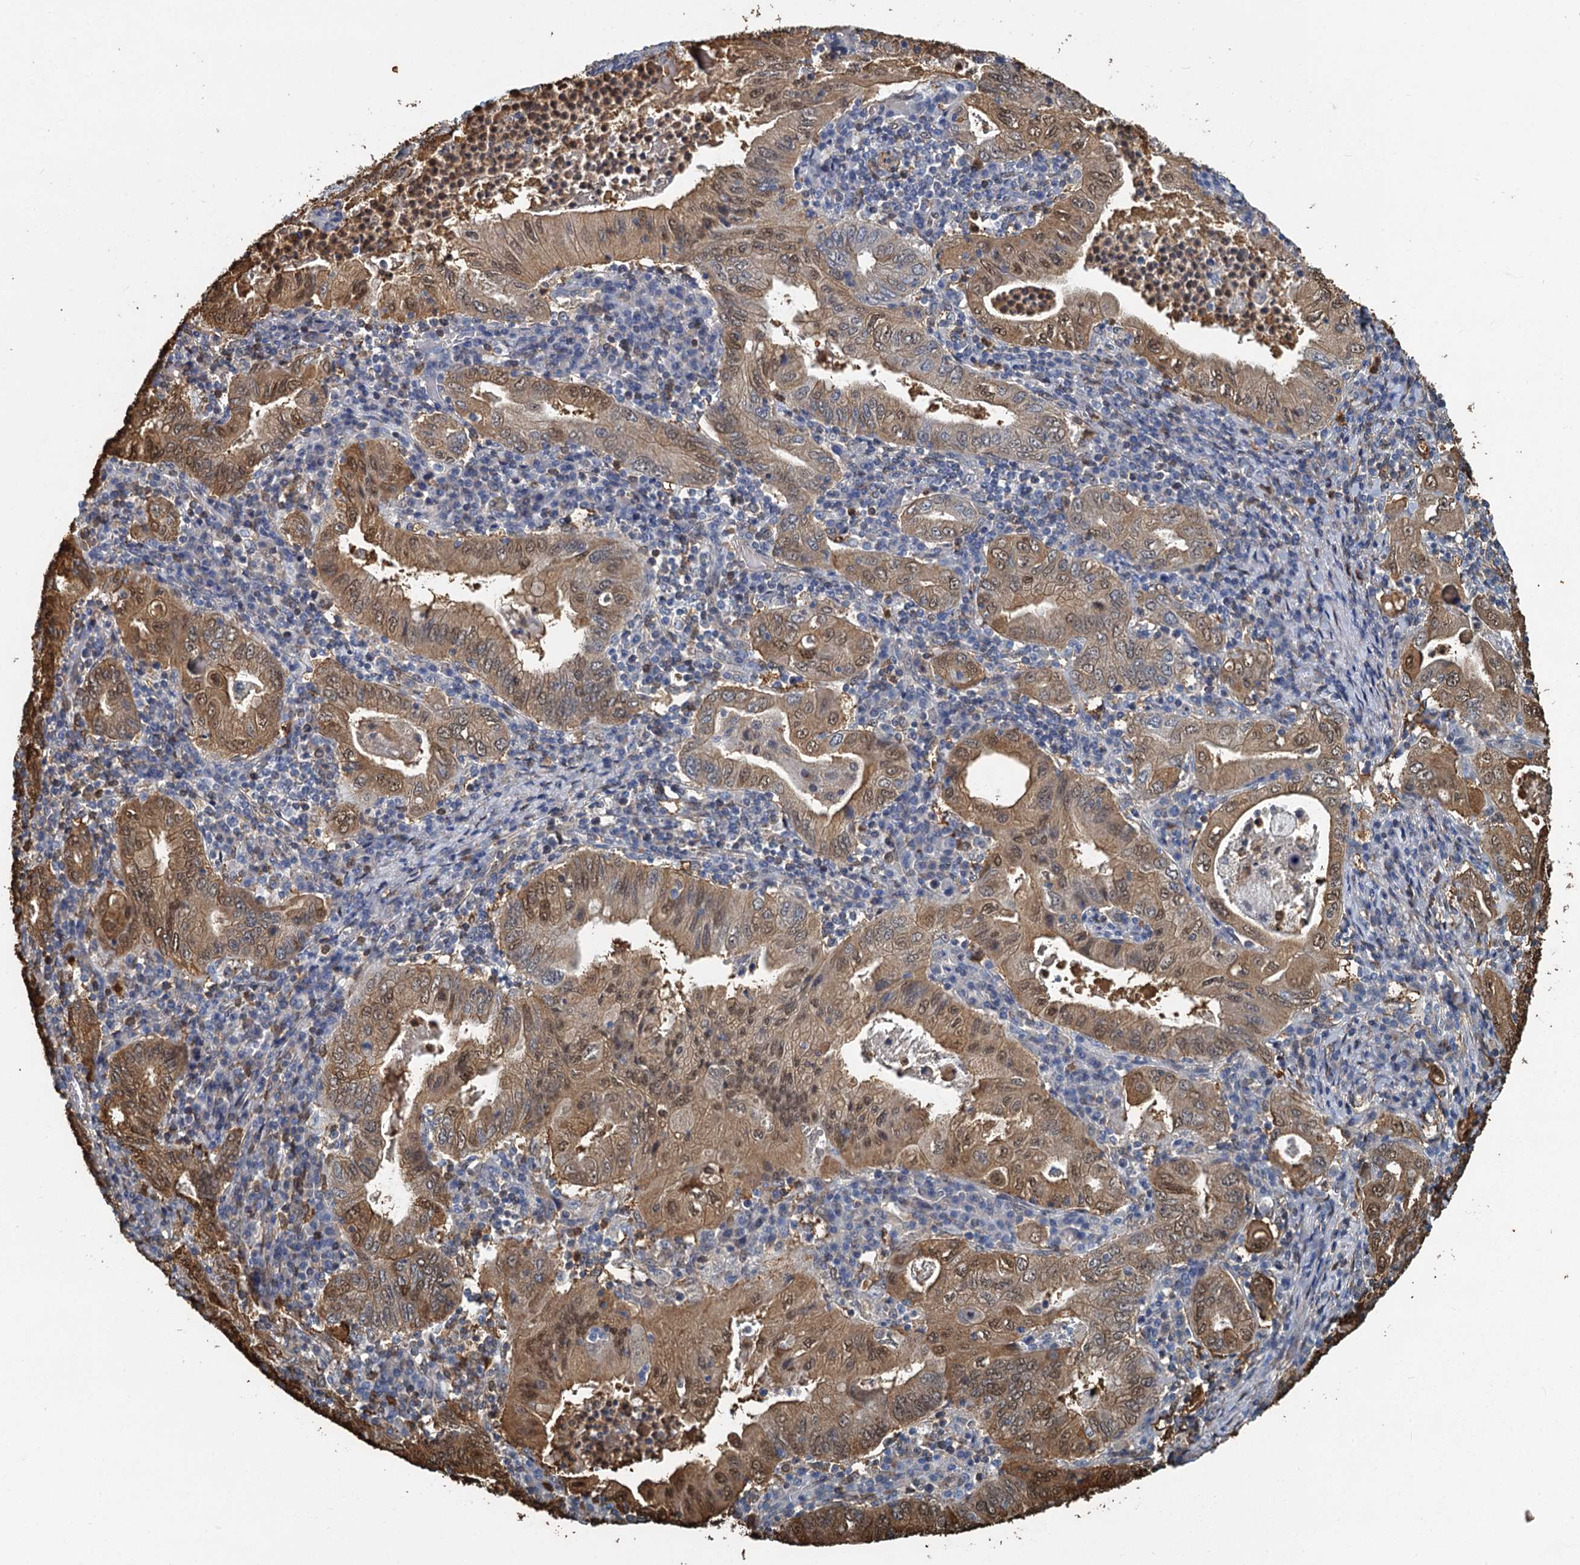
{"staining": {"intensity": "moderate", "quantity": ">75%", "location": "cytoplasmic/membranous,nuclear"}, "tissue": "stomach cancer", "cell_type": "Tumor cells", "image_type": "cancer", "snomed": [{"axis": "morphology", "description": "Normal tissue, NOS"}, {"axis": "morphology", "description": "Adenocarcinoma, NOS"}, {"axis": "topography", "description": "Esophagus"}, {"axis": "topography", "description": "Stomach, upper"}, {"axis": "topography", "description": "Peripheral nerve tissue"}], "caption": "Immunohistochemistry (DAB (3,3'-diaminobenzidine)) staining of stomach cancer (adenocarcinoma) displays moderate cytoplasmic/membranous and nuclear protein expression in approximately >75% of tumor cells.", "gene": "S100A6", "patient": {"sex": "male", "age": 62}}